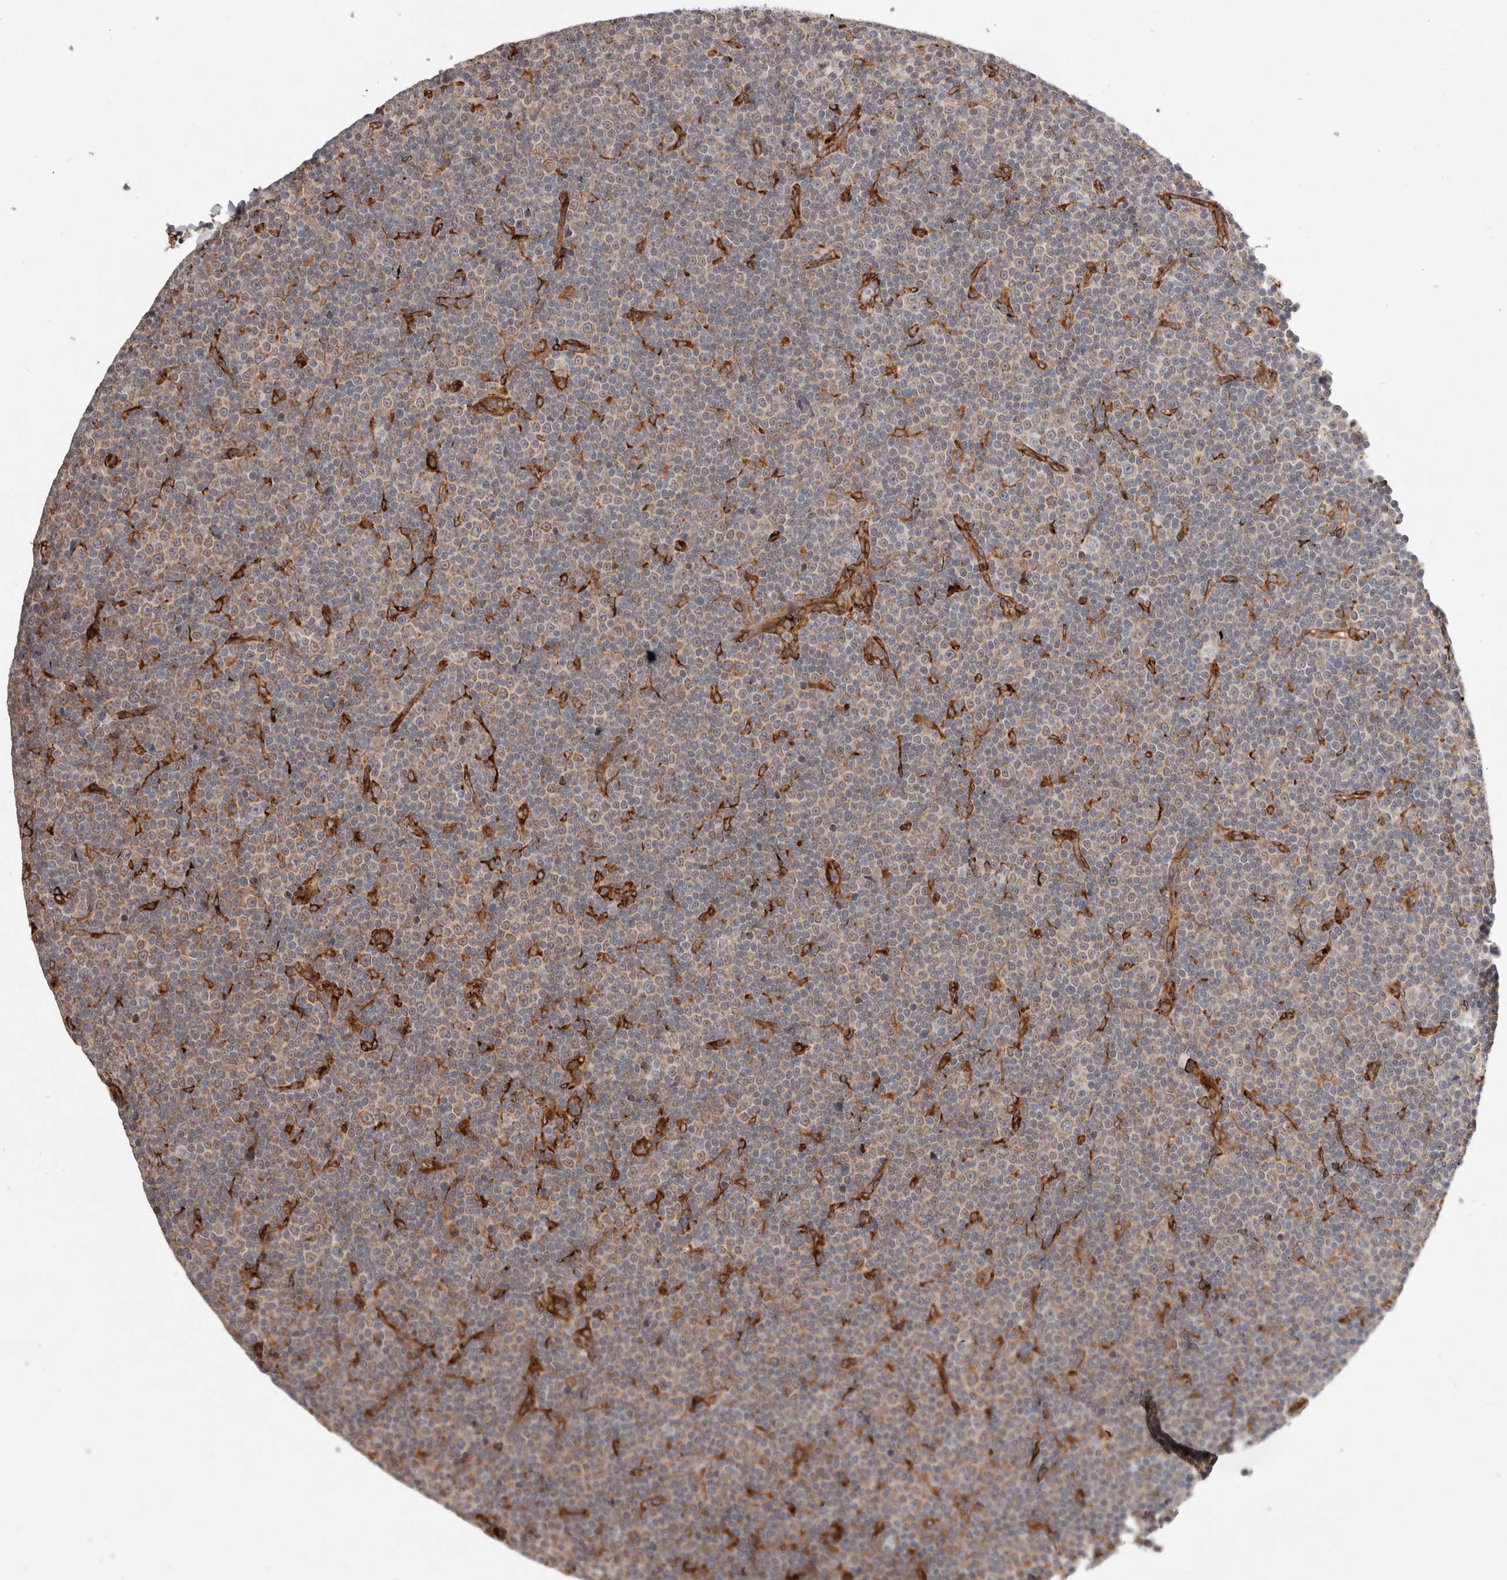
{"staining": {"intensity": "weak", "quantity": ">75%", "location": "cytoplasmic/membranous"}, "tissue": "lymphoma", "cell_type": "Tumor cells", "image_type": "cancer", "snomed": [{"axis": "morphology", "description": "Malignant lymphoma, non-Hodgkin's type, Low grade"}, {"axis": "topography", "description": "Lymph node"}], "caption": "High-power microscopy captured an immunohistochemistry (IHC) image of malignant lymphoma, non-Hodgkin's type (low-grade), revealing weak cytoplasmic/membranous staining in approximately >75% of tumor cells.", "gene": "WDTC1", "patient": {"sex": "female", "age": 67}}